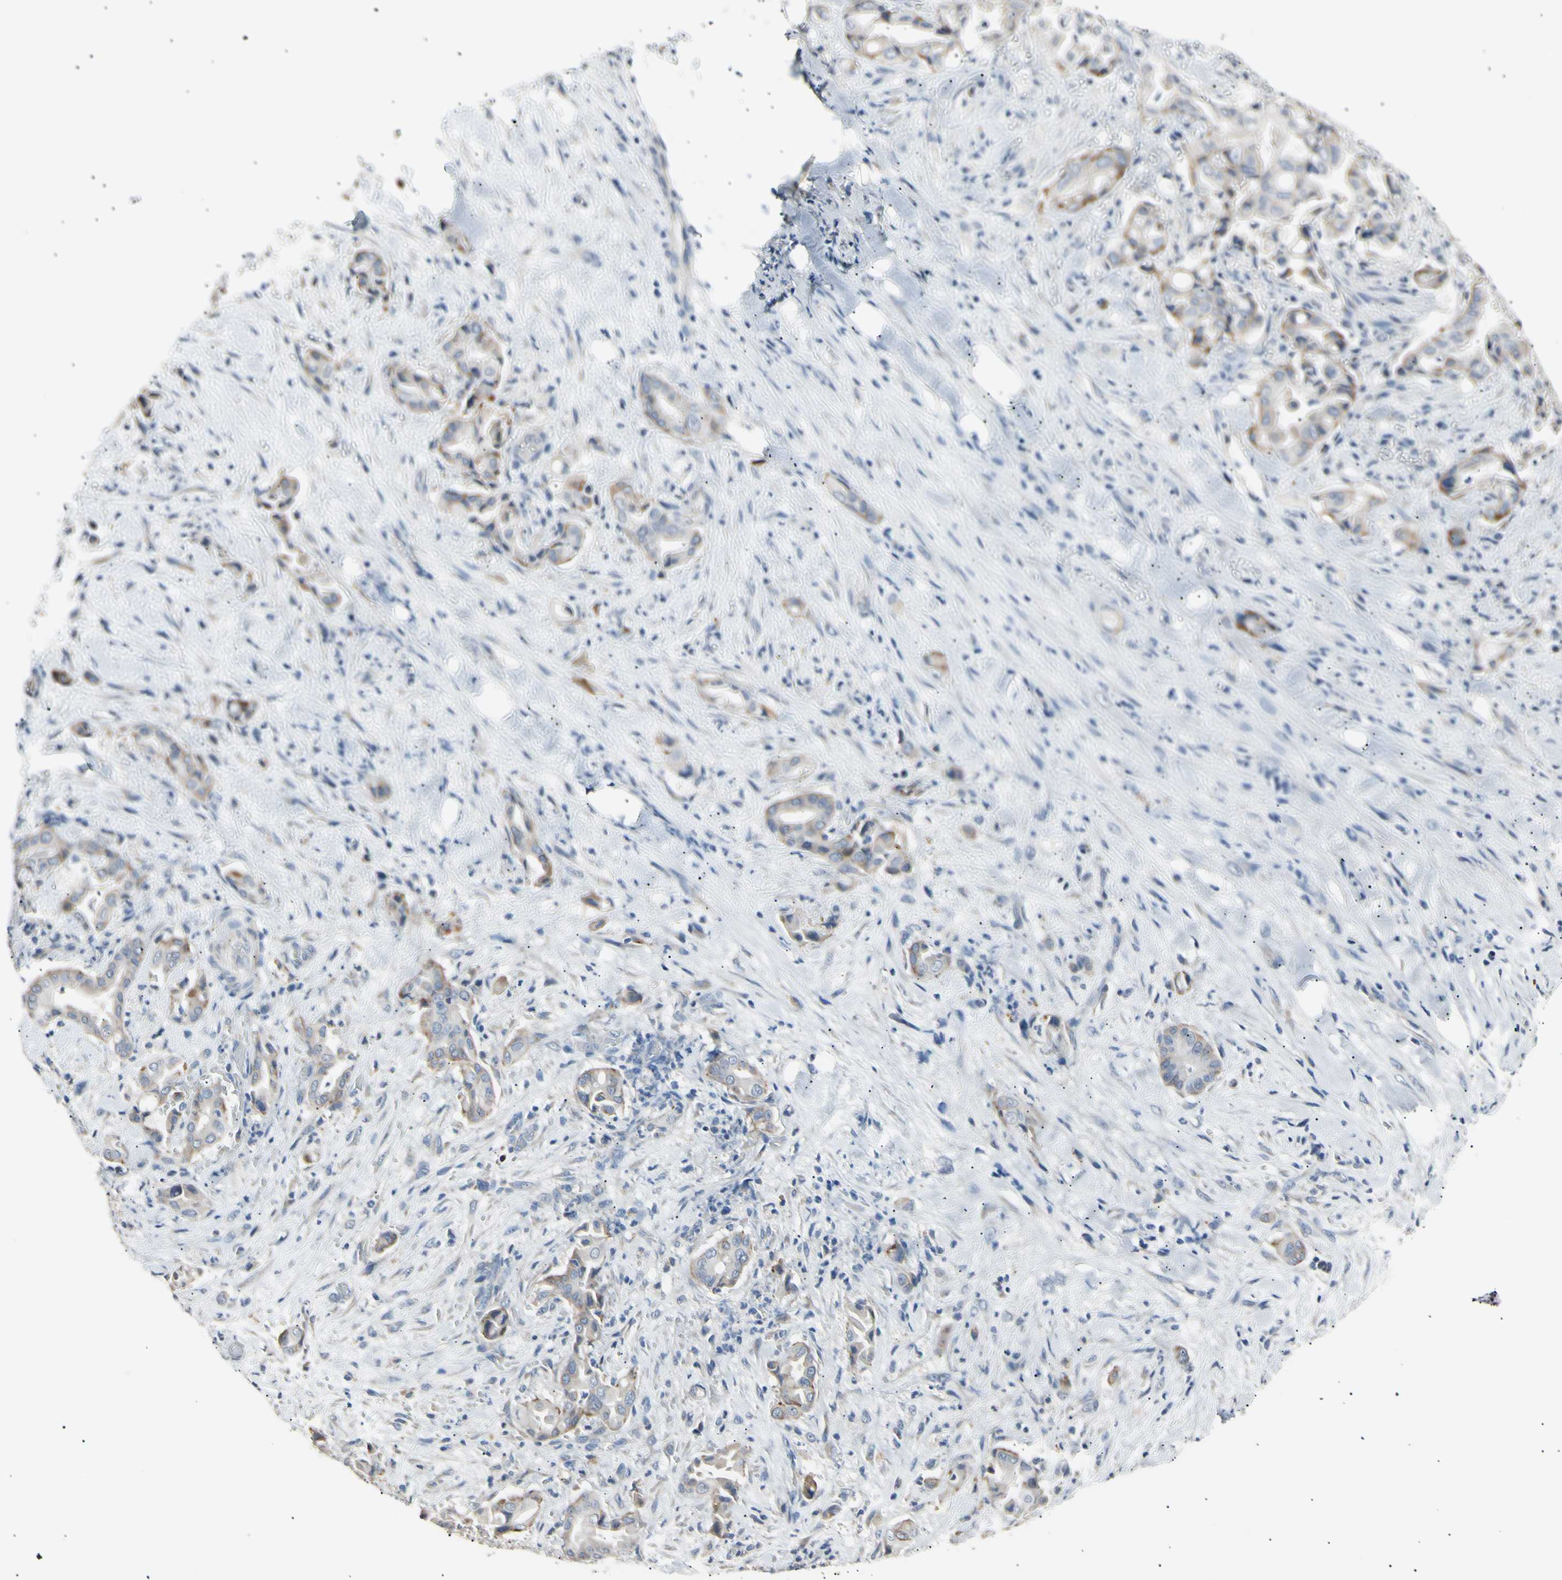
{"staining": {"intensity": "weak", "quantity": "25%-75%", "location": "cytoplasmic/membranous"}, "tissue": "liver cancer", "cell_type": "Tumor cells", "image_type": "cancer", "snomed": [{"axis": "morphology", "description": "Cholangiocarcinoma"}, {"axis": "topography", "description": "Liver"}], "caption": "Immunohistochemical staining of human cholangiocarcinoma (liver) demonstrates low levels of weak cytoplasmic/membranous protein expression in approximately 25%-75% of tumor cells.", "gene": "LDLR", "patient": {"sex": "female", "age": 68}}